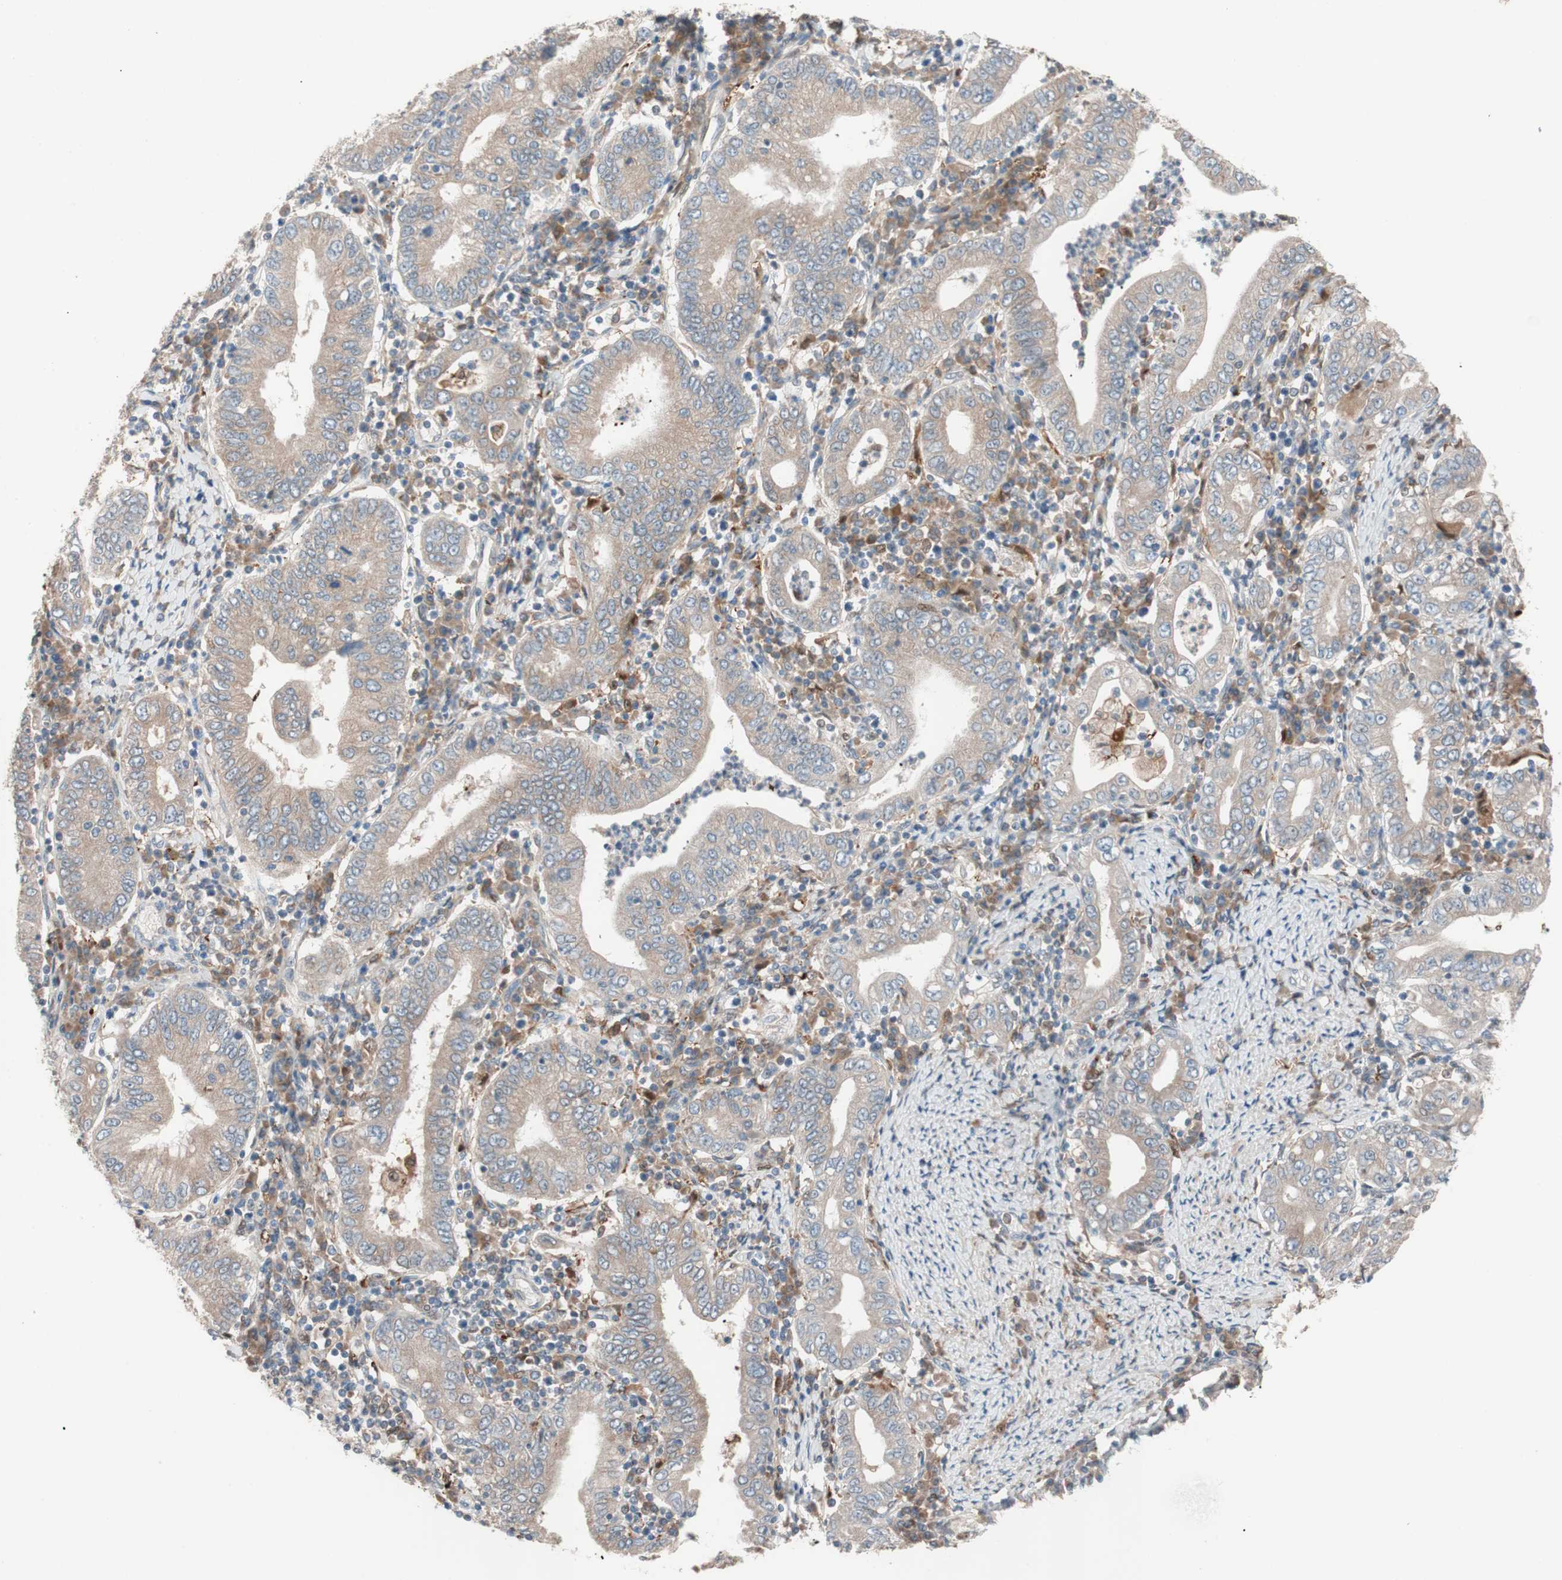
{"staining": {"intensity": "moderate", "quantity": ">75%", "location": "cytoplasmic/membranous"}, "tissue": "stomach cancer", "cell_type": "Tumor cells", "image_type": "cancer", "snomed": [{"axis": "morphology", "description": "Normal tissue, NOS"}, {"axis": "morphology", "description": "Adenocarcinoma, NOS"}, {"axis": "topography", "description": "Esophagus"}, {"axis": "topography", "description": "Stomach, upper"}, {"axis": "topography", "description": "Peripheral nerve tissue"}], "caption": "This photomicrograph shows stomach cancer stained with IHC to label a protein in brown. The cytoplasmic/membranous of tumor cells show moderate positivity for the protein. Nuclei are counter-stained blue.", "gene": "FAAH", "patient": {"sex": "male", "age": 62}}